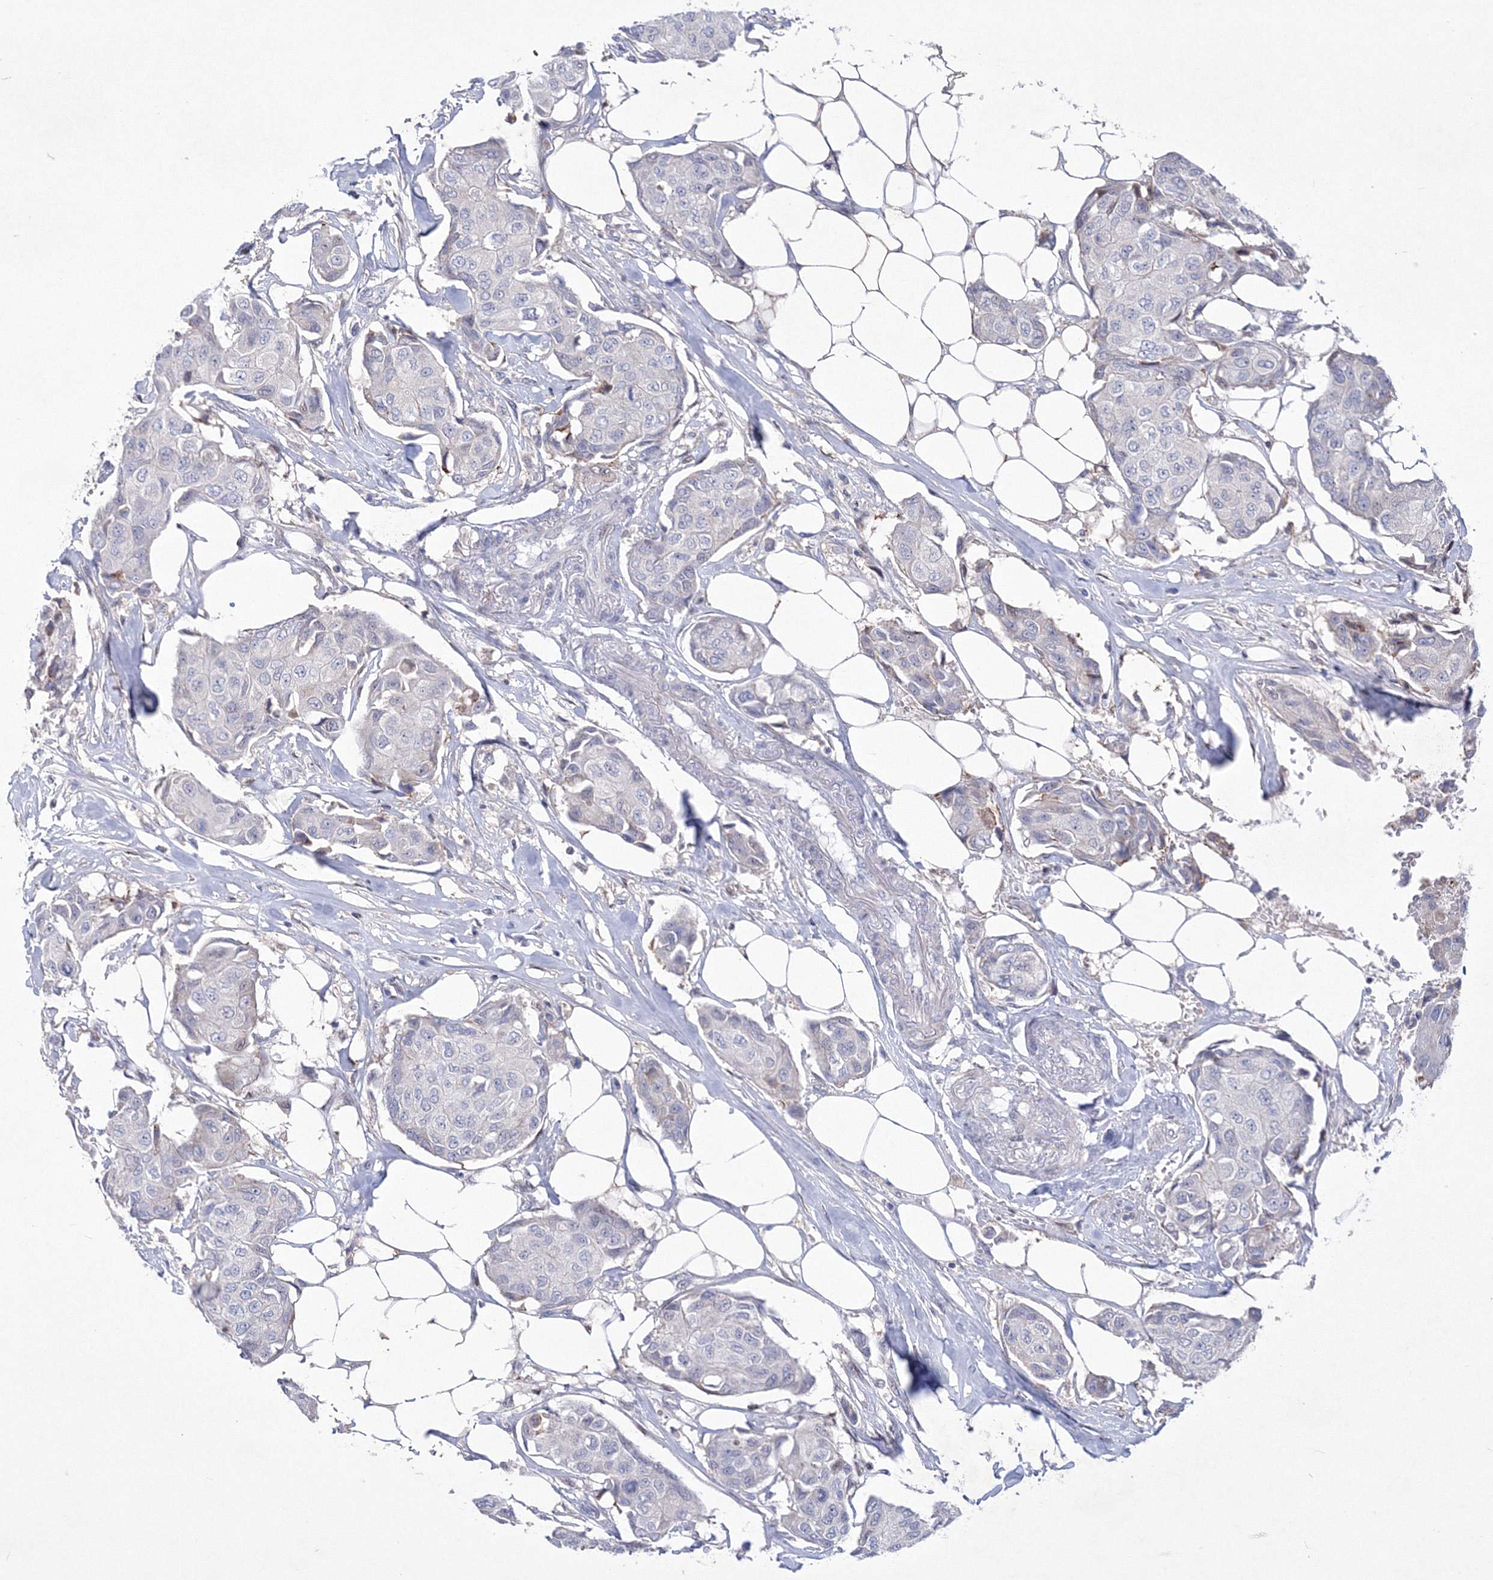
{"staining": {"intensity": "negative", "quantity": "none", "location": "none"}, "tissue": "breast cancer", "cell_type": "Tumor cells", "image_type": "cancer", "snomed": [{"axis": "morphology", "description": "Duct carcinoma"}, {"axis": "topography", "description": "Breast"}], "caption": "The histopathology image displays no staining of tumor cells in breast cancer.", "gene": "RNPEPL1", "patient": {"sex": "female", "age": 80}}